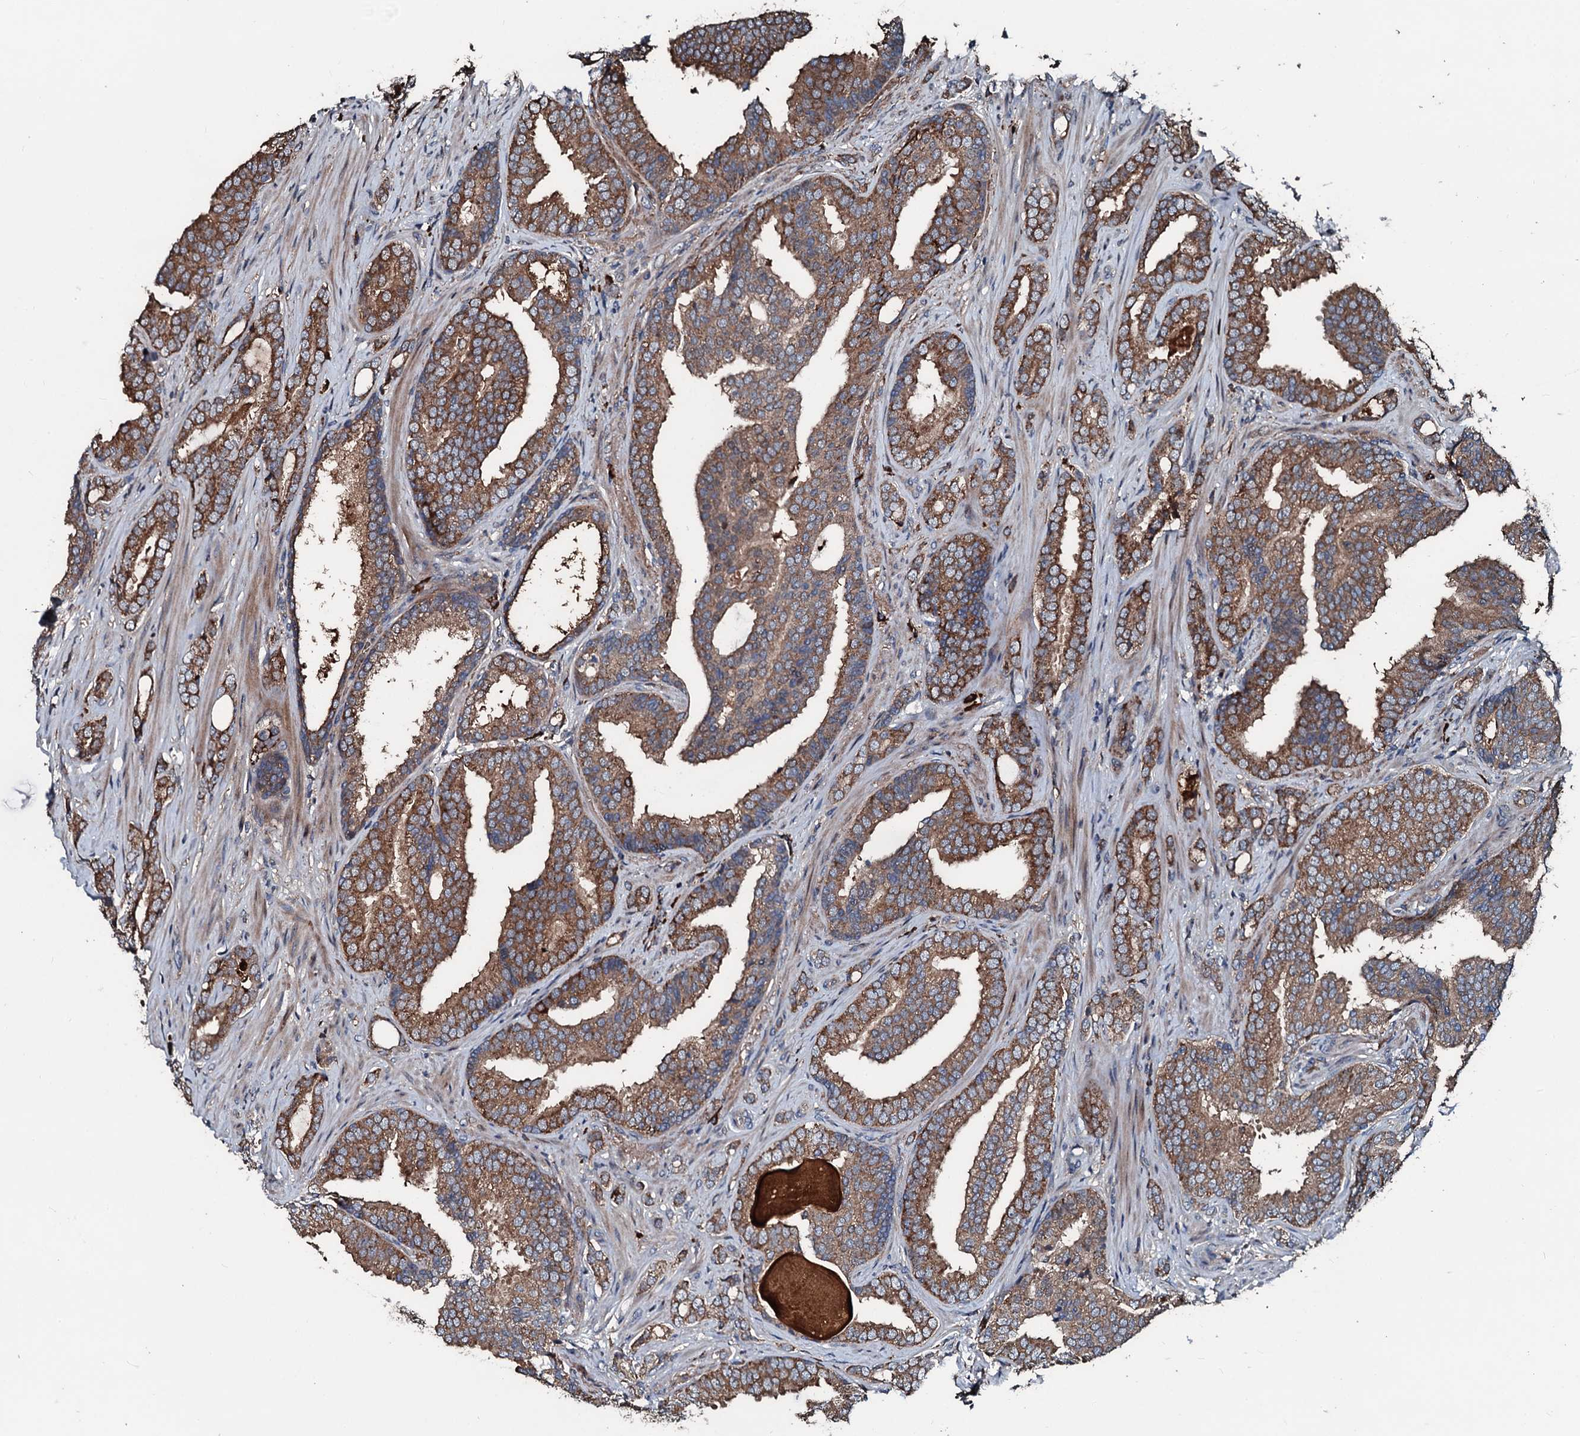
{"staining": {"intensity": "moderate", "quantity": ">75%", "location": "cytoplasmic/membranous"}, "tissue": "prostate cancer", "cell_type": "Tumor cells", "image_type": "cancer", "snomed": [{"axis": "morphology", "description": "Adenocarcinoma, High grade"}, {"axis": "topography", "description": "Prostate"}], "caption": "Brown immunohistochemical staining in prostate cancer (high-grade adenocarcinoma) demonstrates moderate cytoplasmic/membranous expression in approximately >75% of tumor cells.", "gene": "AARS1", "patient": {"sex": "male", "age": 63}}